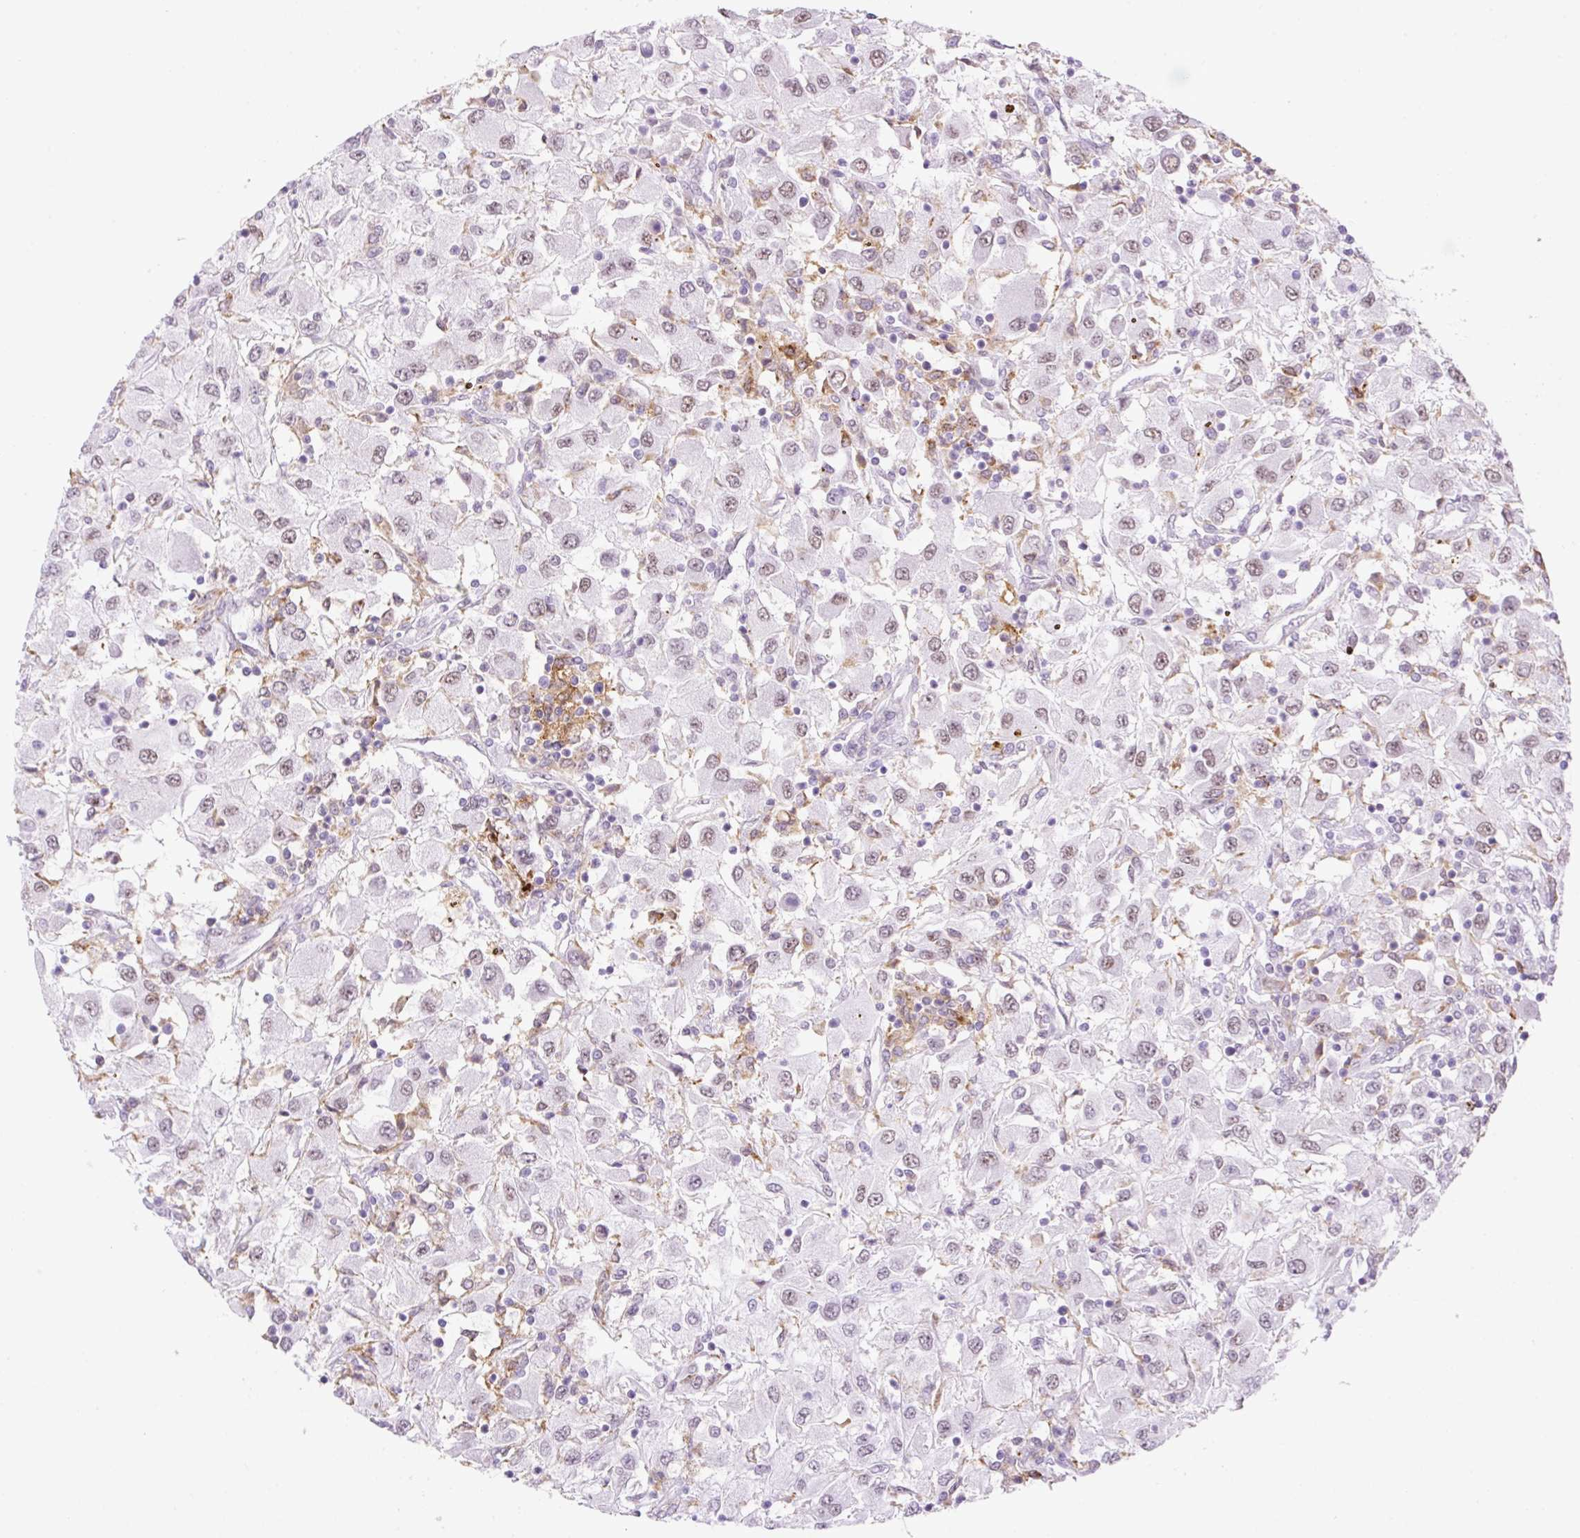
{"staining": {"intensity": "weak", "quantity": ">75%", "location": "nuclear"}, "tissue": "renal cancer", "cell_type": "Tumor cells", "image_type": "cancer", "snomed": [{"axis": "morphology", "description": "Adenocarcinoma, NOS"}, {"axis": "topography", "description": "Kidney"}], "caption": "Immunohistochemical staining of renal cancer (adenocarcinoma) shows low levels of weak nuclear protein positivity in approximately >75% of tumor cells. (DAB IHC with brightfield microscopy, high magnification).", "gene": "PALM3", "patient": {"sex": "female", "age": 67}}